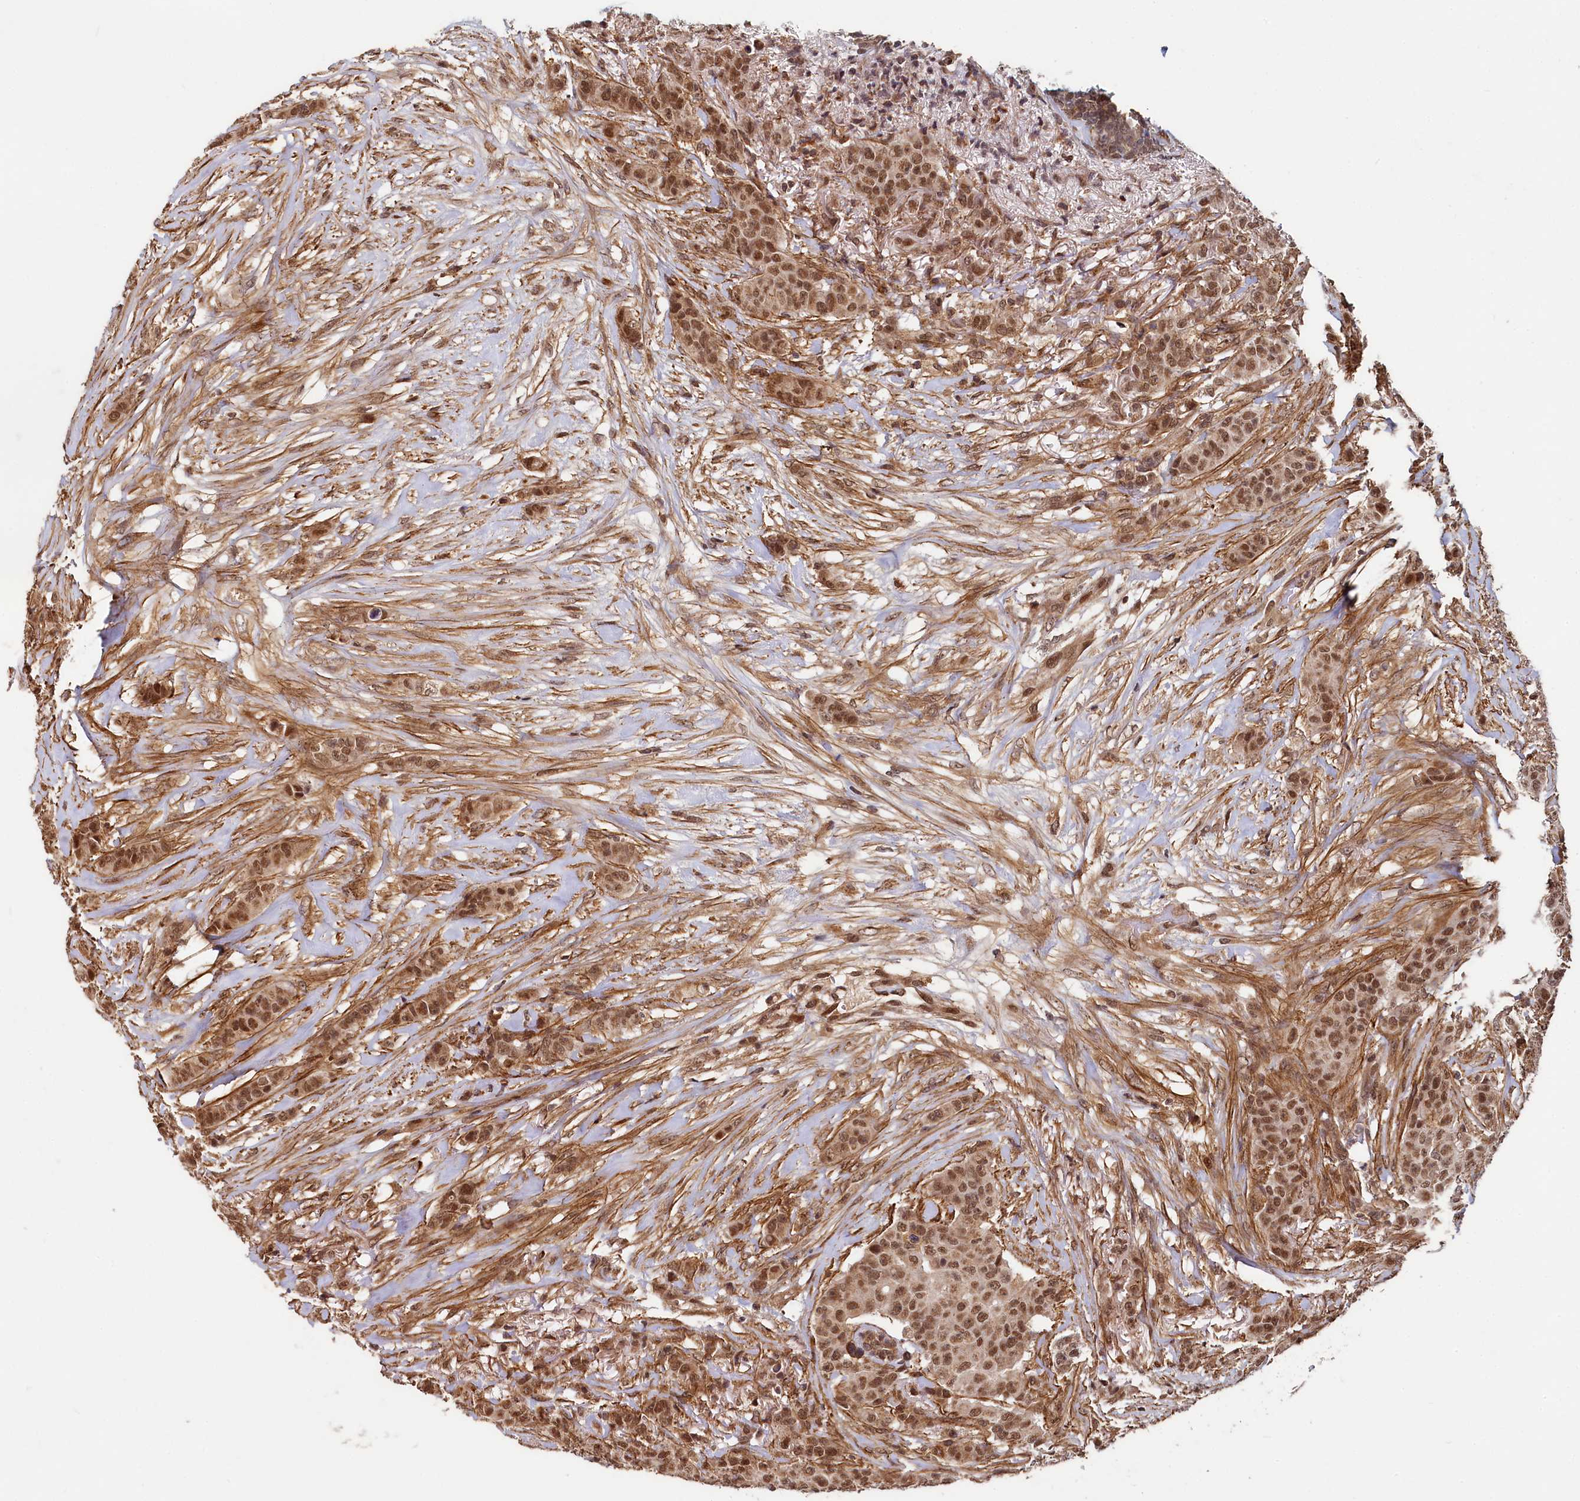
{"staining": {"intensity": "moderate", "quantity": ">75%", "location": "nuclear"}, "tissue": "breast cancer", "cell_type": "Tumor cells", "image_type": "cancer", "snomed": [{"axis": "morphology", "description": "Duct carcinoma"}, {"axis": "topography", "description": "Breast"}], "caption": "About >75% of tumor cells in human breast invasive ductal carcinoma show moderate nuclear protein staining as visualized by brown immunohistochemical staining.", "gene": "TRIM23", "patient": {"sex": "female", "age": 40}}